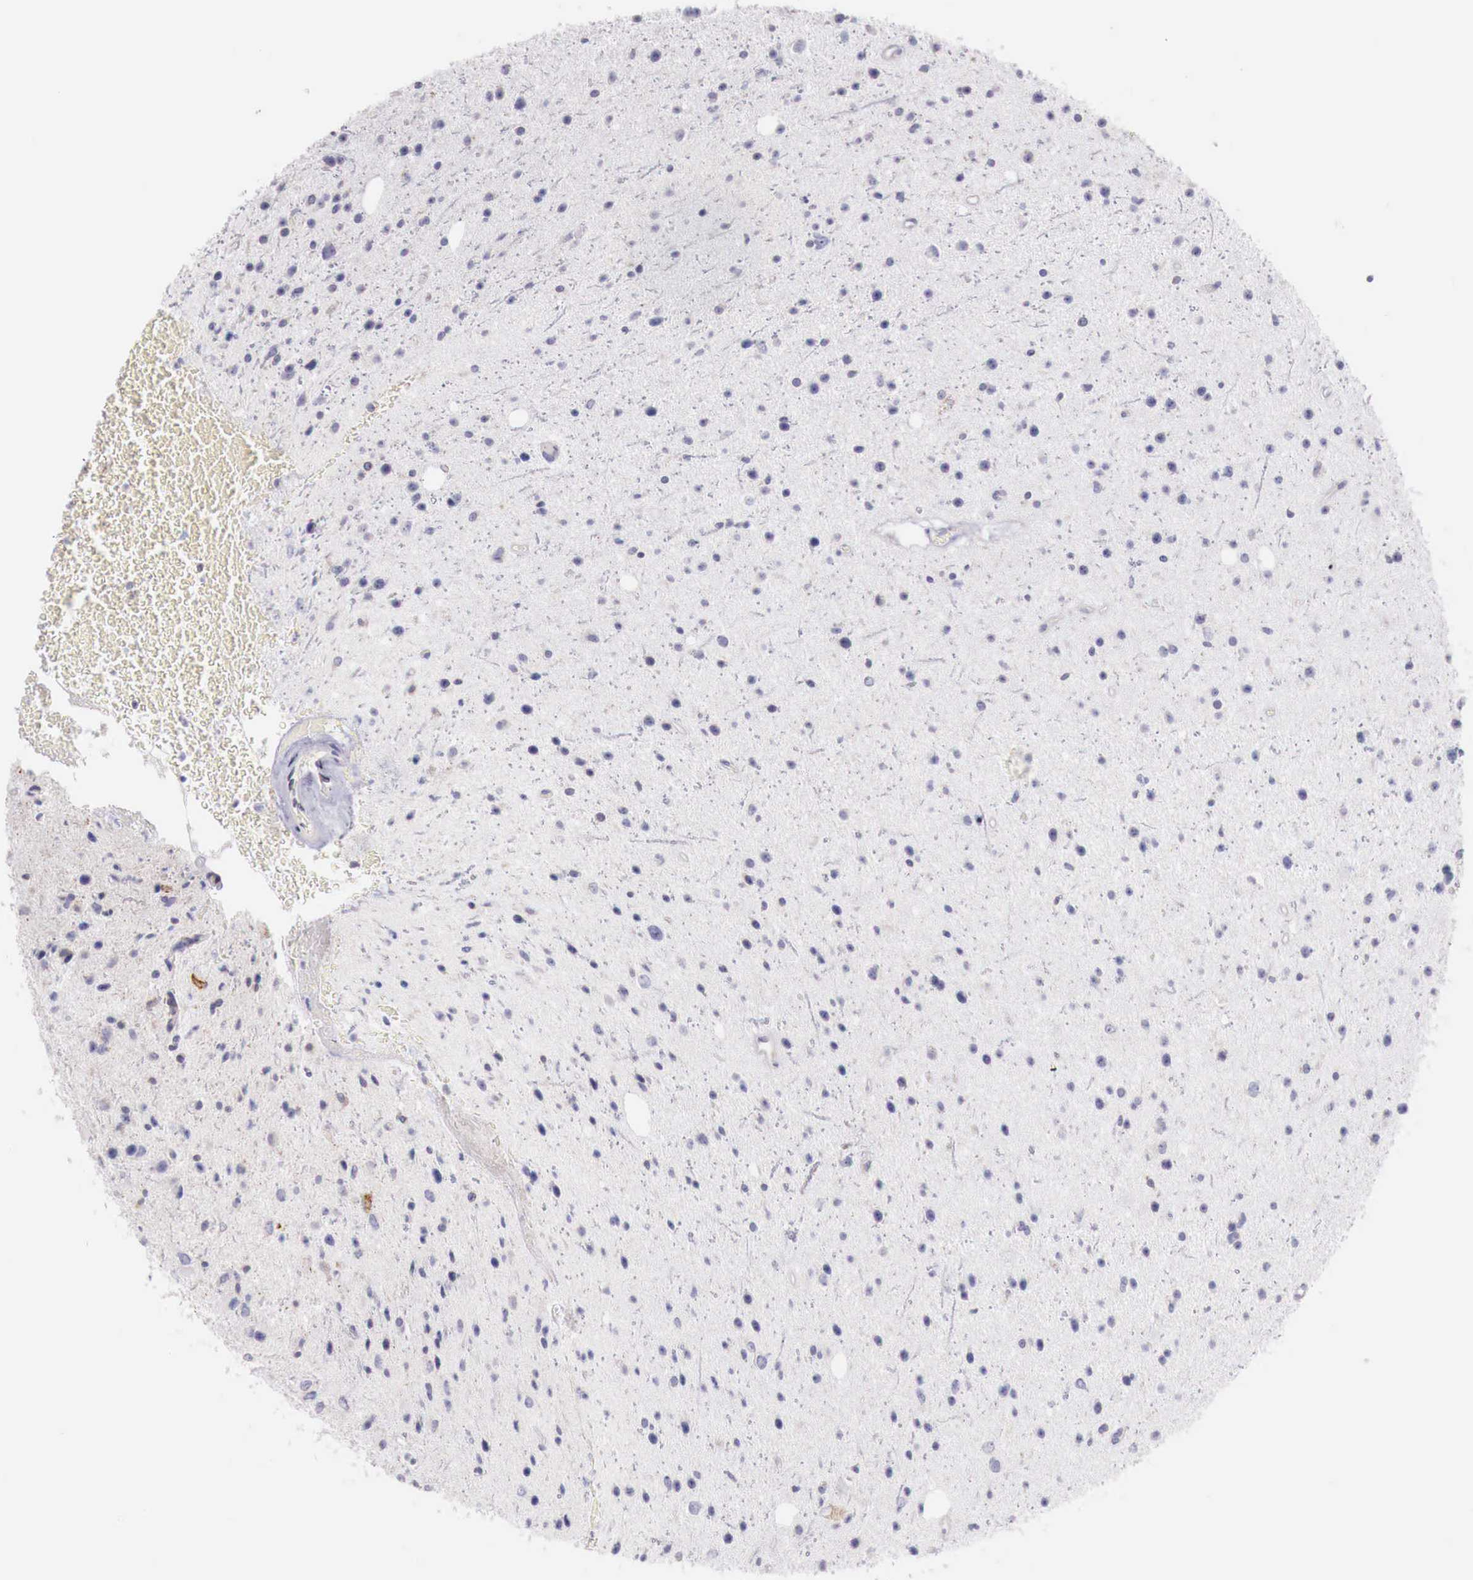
{"staining": {"intensity": "negative", "quantity": "none", "location": "none"}, "tissue": "glioma", "cell_type": "Tumor cells", "image_type": "cancer", "snomed": [{"axis": "morphology", "description": "Glioma, malignant, Low grade"}, {"axis": "topography", "description": "Brain"}], "caption": "Glioma stained for a protein using immunohistochemistry reveals no staining tumor cells.", "gene": "CLCN5", "patient": {"sex": "female", "age": 46}}